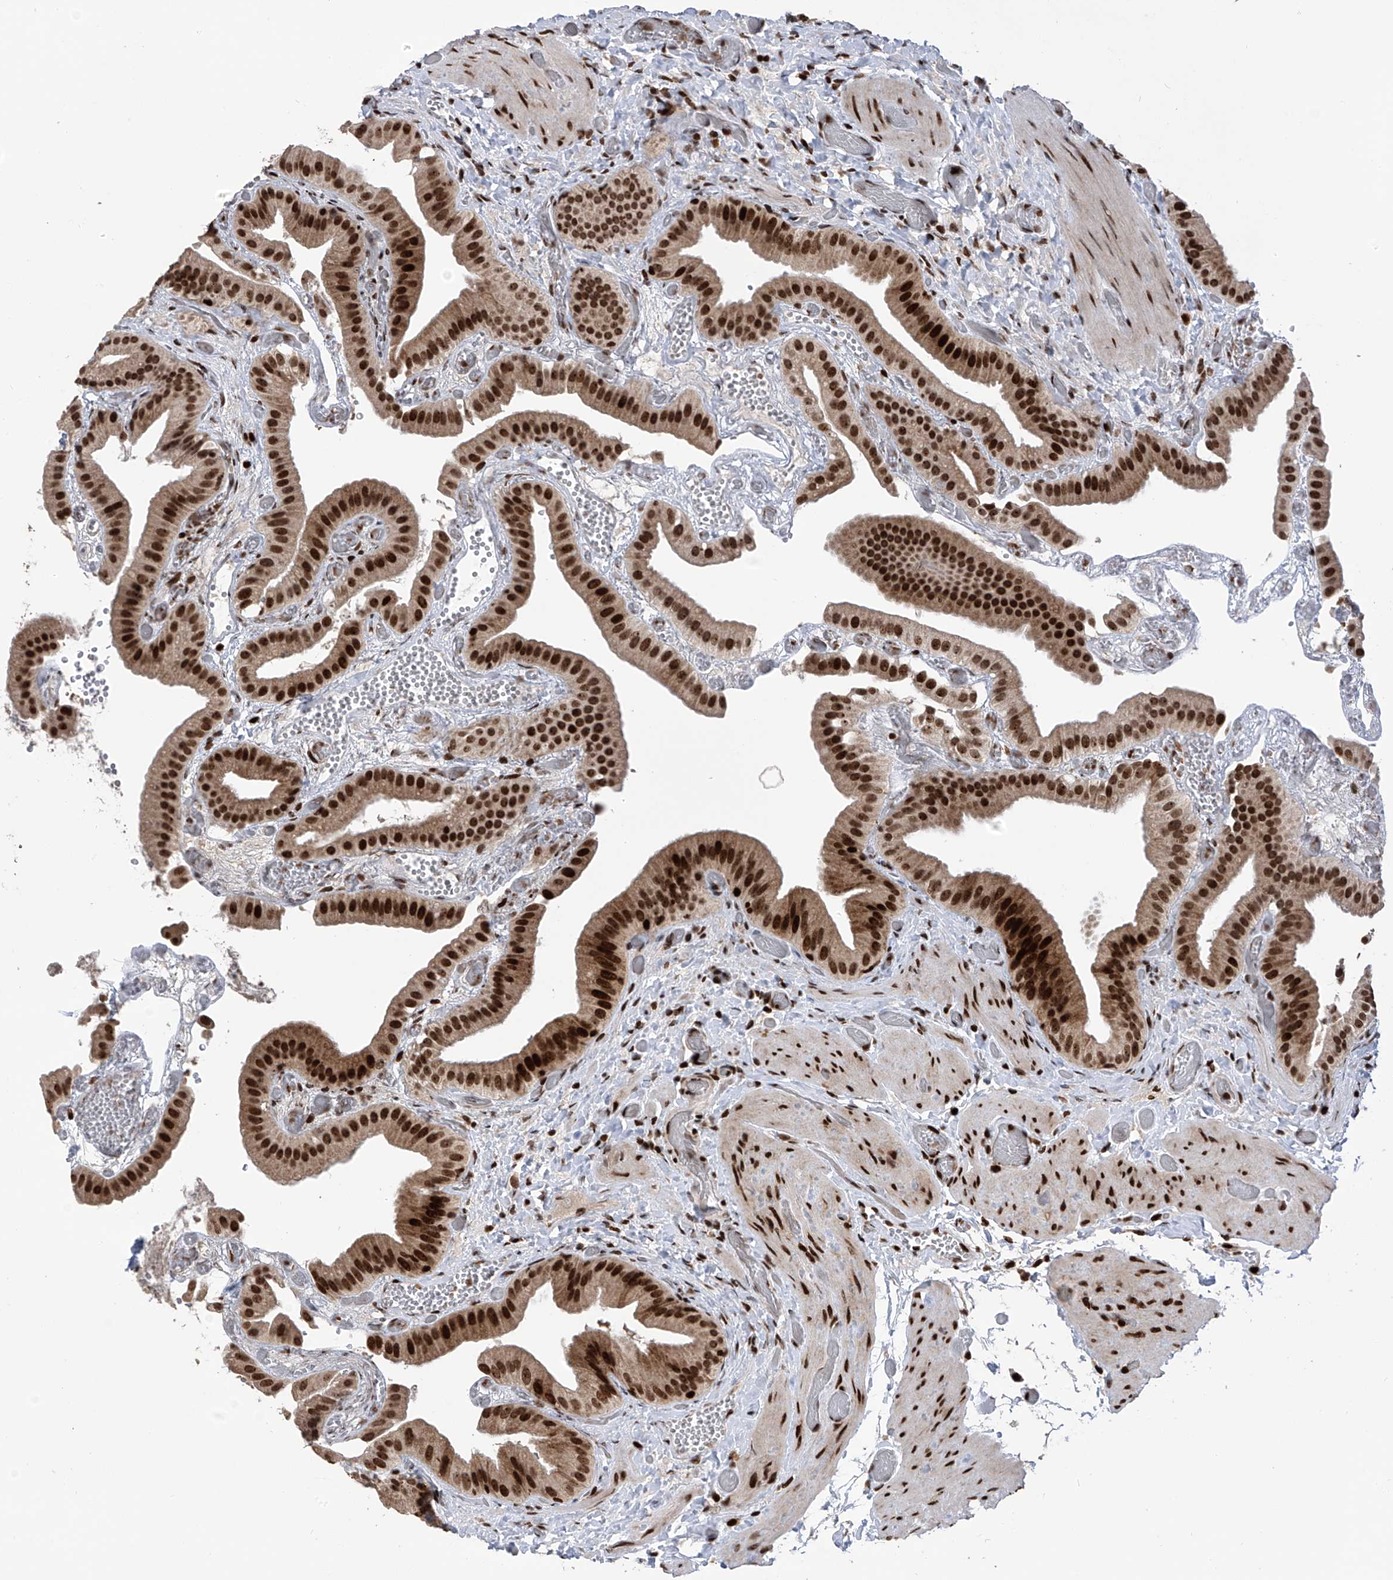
{"staining": {"intensity": "strong", "quantity": ">75%", "location": "nuclear"}, "tissue": "gallbladder", "cell_type": "Glandular cells", "image_type": "normal", "snomed": [{"axis": "morphology", "description": "Normal tissue, NOS"}, {"axis": "topography", "description": "Gallbladder"}], "caption": "High-power microscopy captured an immunohistochemistry histopathology image of normal gallbladder, revealing strong nuclear expression in about >75% of glandular cells.", "gene": "PAK1IP1", "patient": {"sex": "female", "age": 64}}